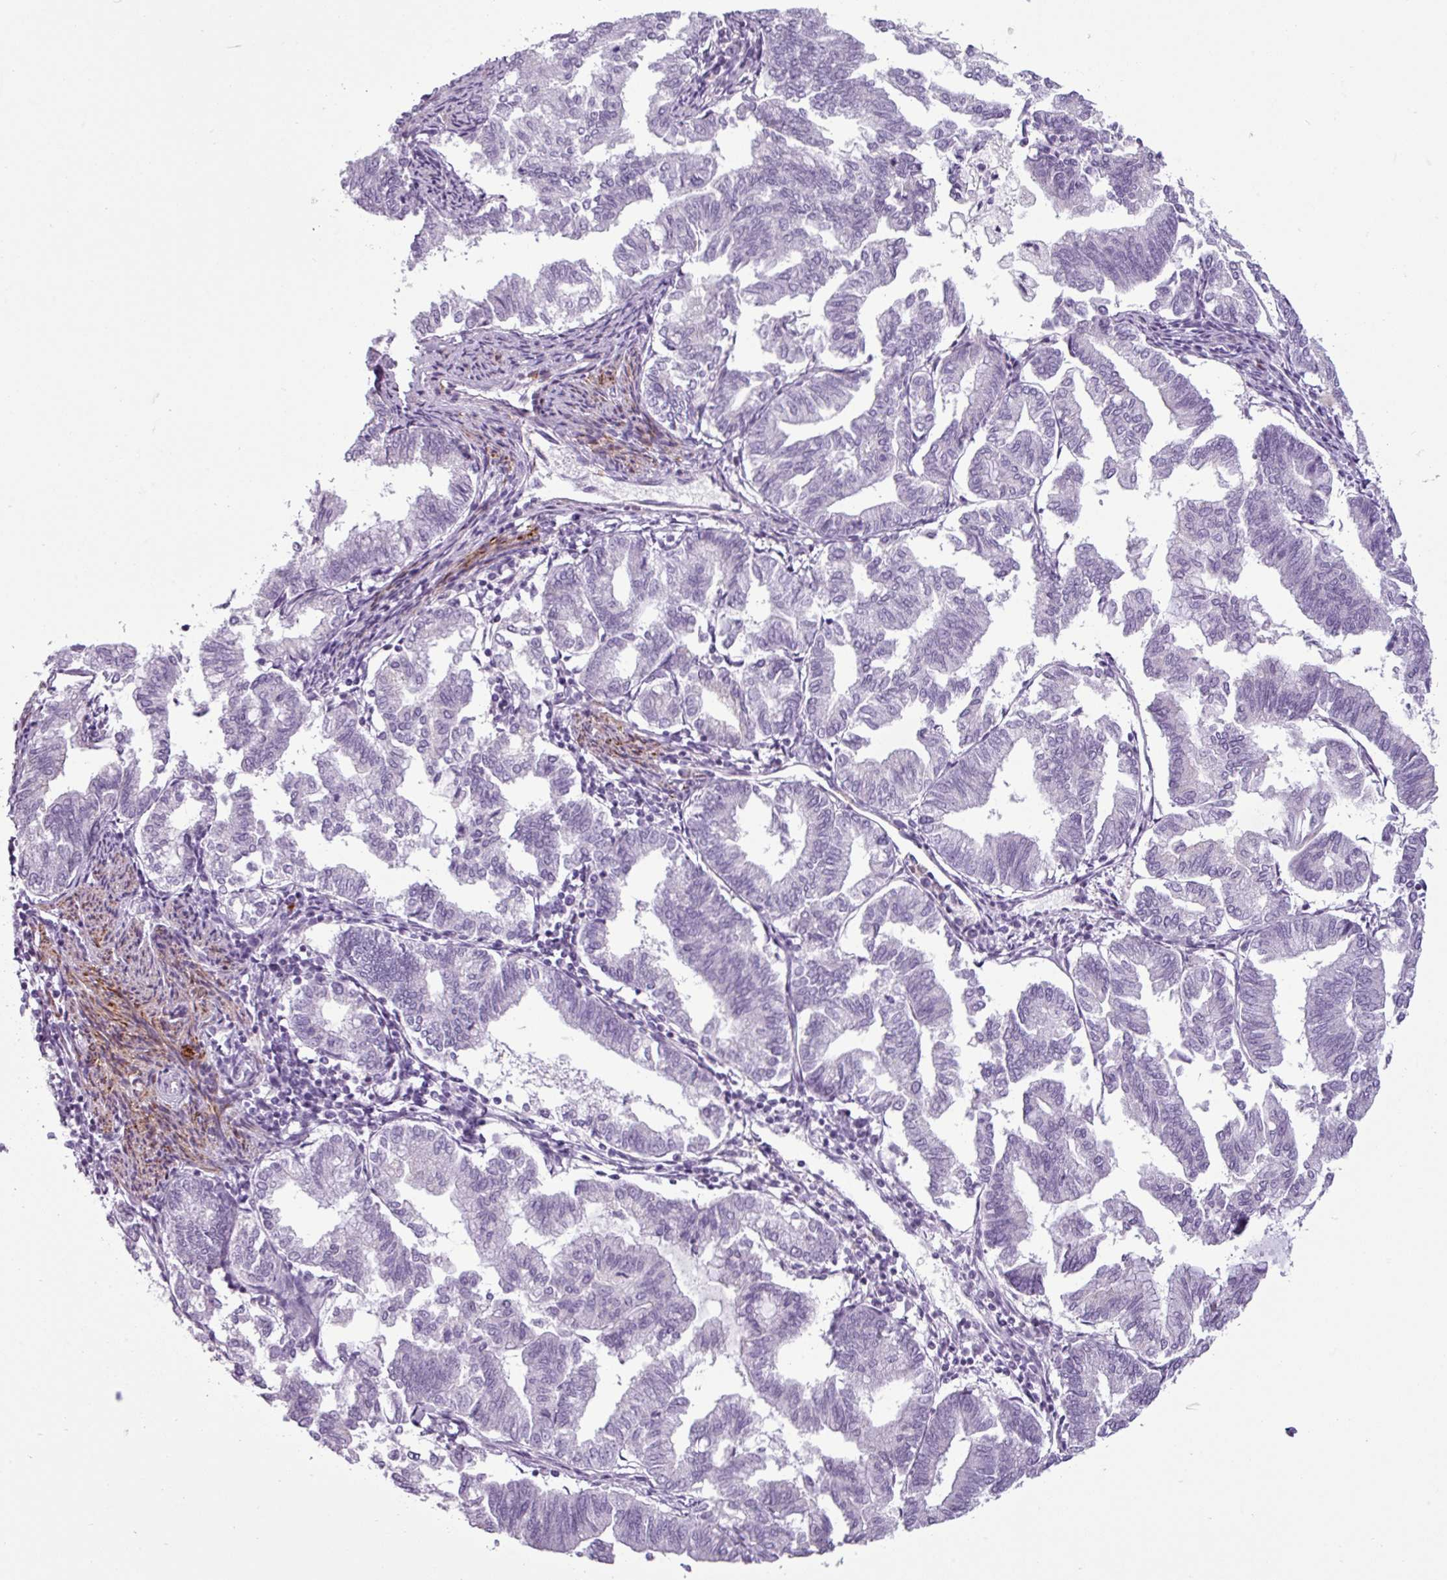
{"staining": {"intensity": "negative", "quantity": "none", "location": "none"}, "tissue": "endometrial cancer", "cell_type": "Tumor cells", "image_type": "cancer", "snomed": [{"axis": "morphology", "description": "Adenocarcinoma, NOS"}, {"axis": "topography", "description": "Endometrium"}], "caption": "Immunohistochemical staining of endometrial cancer displays no significant positivity in tumor cells.", "gene": "ATP10A", "patient": {"sex": "female", "age": 79}}